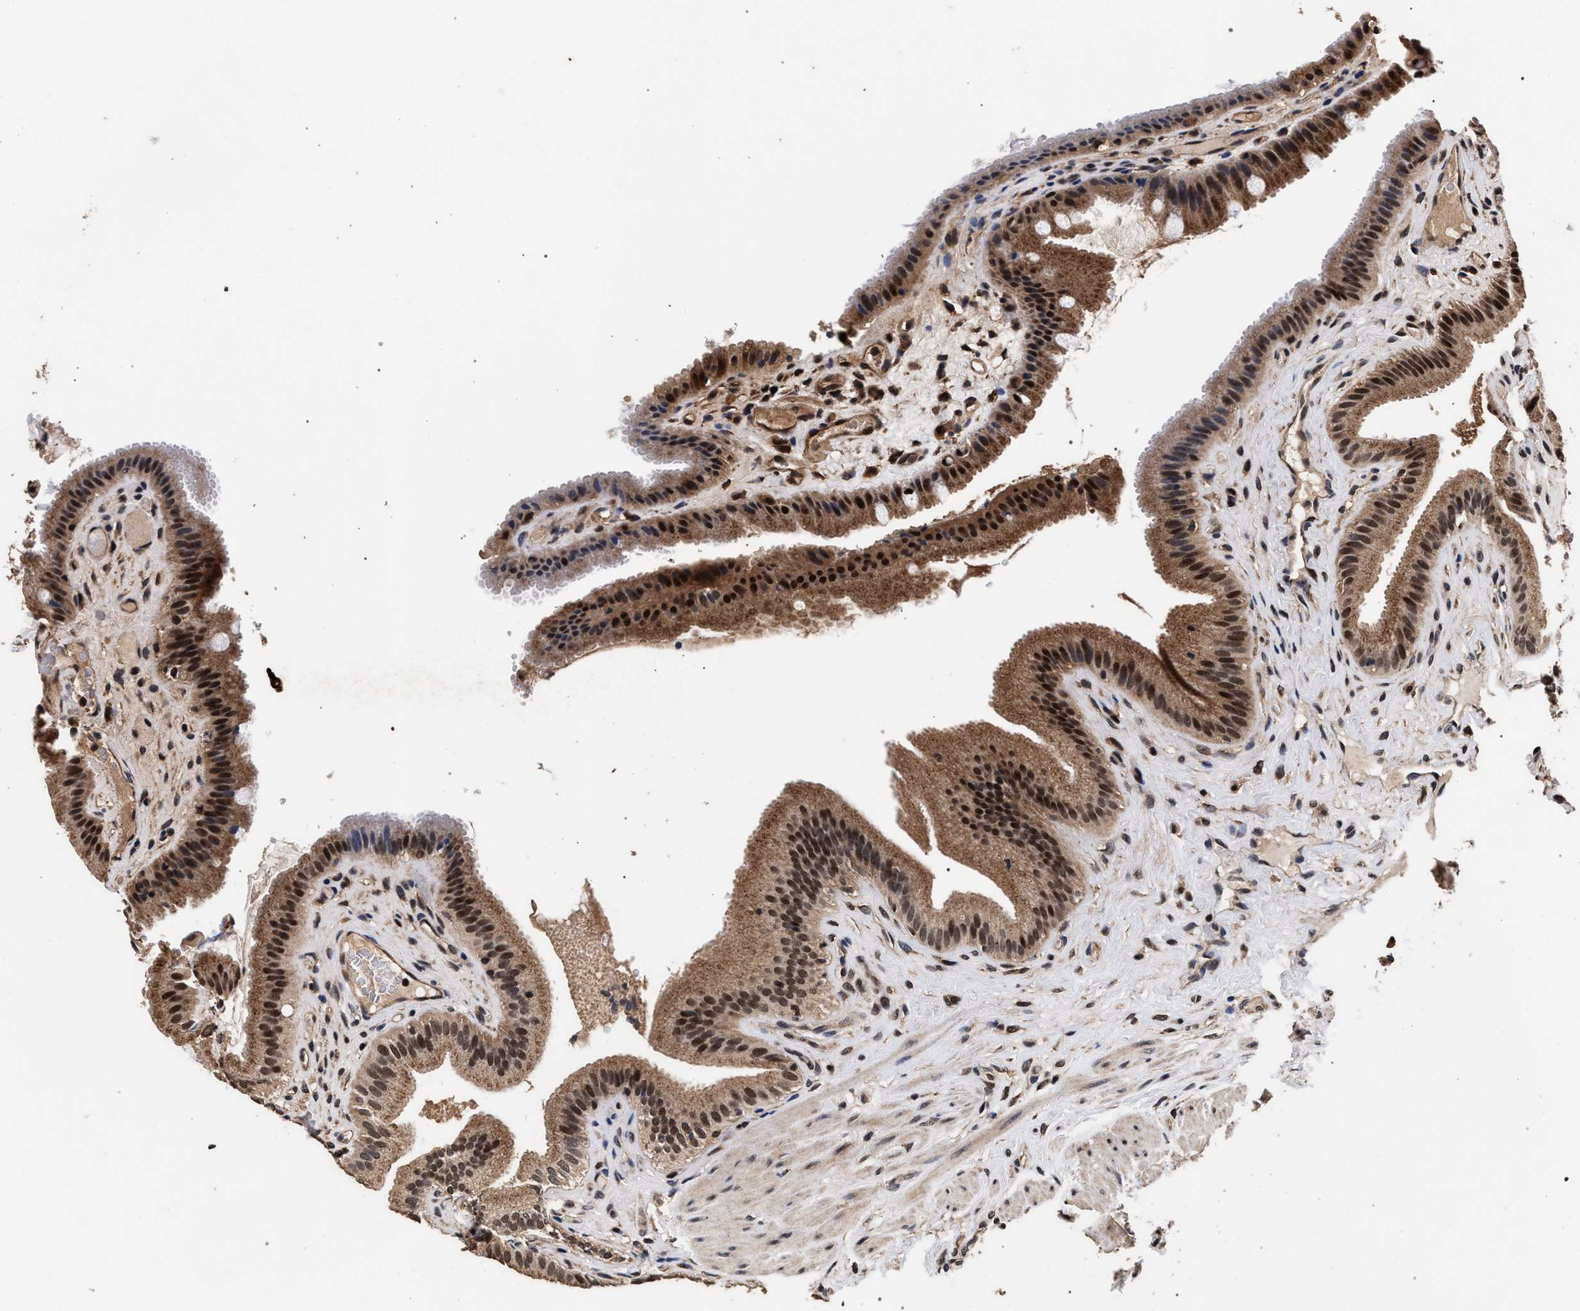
{"staining": {"intensity": "strong", "quantity": ">75%", "location": "cytoplasmic/membranous,nuclear"}, "tissue": "gallbladder", "cell_type": "Glandular cells", "image_type": "normal", "snomed": [{"axis": "morphology", "description": "Normal tissue, NOS"}, {"axis": "topography", "description": "Gallbladder"}], "caption": "Strong cytoplasmic/membranous,nuclear protein positivity is seen in about >75% of glandular cells in gallbladder.", "gene": "ACOX1", "patient": {"sex": "male", "age": 49}}